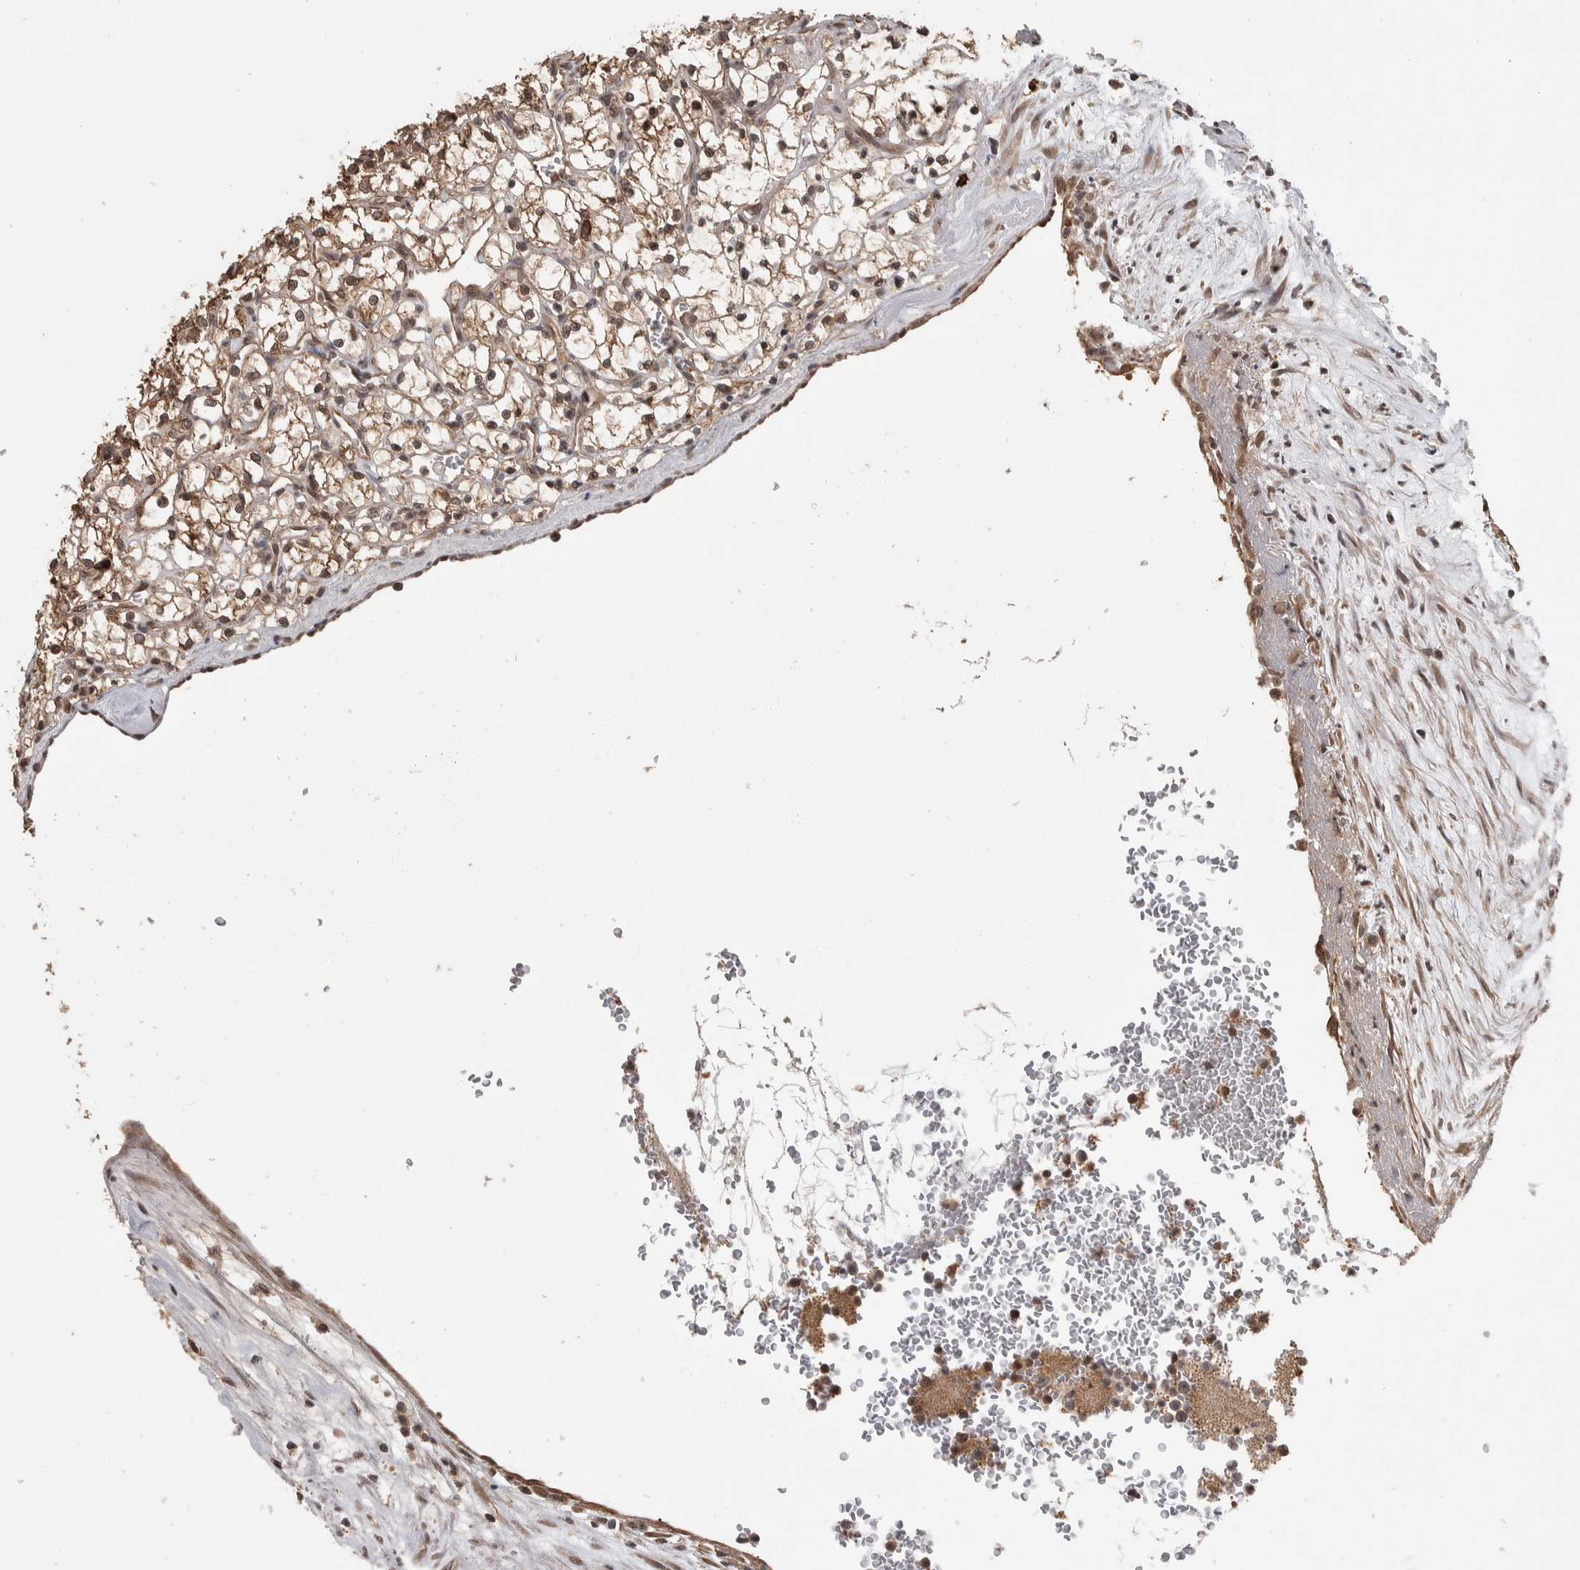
{"staining": {"intensity": "moderate", "quantity": ">75%", "location": "cytoplasmic/membranous,nuclear"}, "tissue": "renal cancer", "cell_type": "Tumor cells", "image_type": "cancer", "snomed": [{"axis": "morphology", "description": "Adenocarcinoma, NOS"}, {"axis": "topography", "description": "Kidney"}], "caption": "Renal cancer stained with a brown dye demonstrates moderate cytoplasmic/membranous and nuclear positive staining in about >75% of tumor cells.", "gene": "ZNF592", "patient": {"sex": "female", "age": 69}}